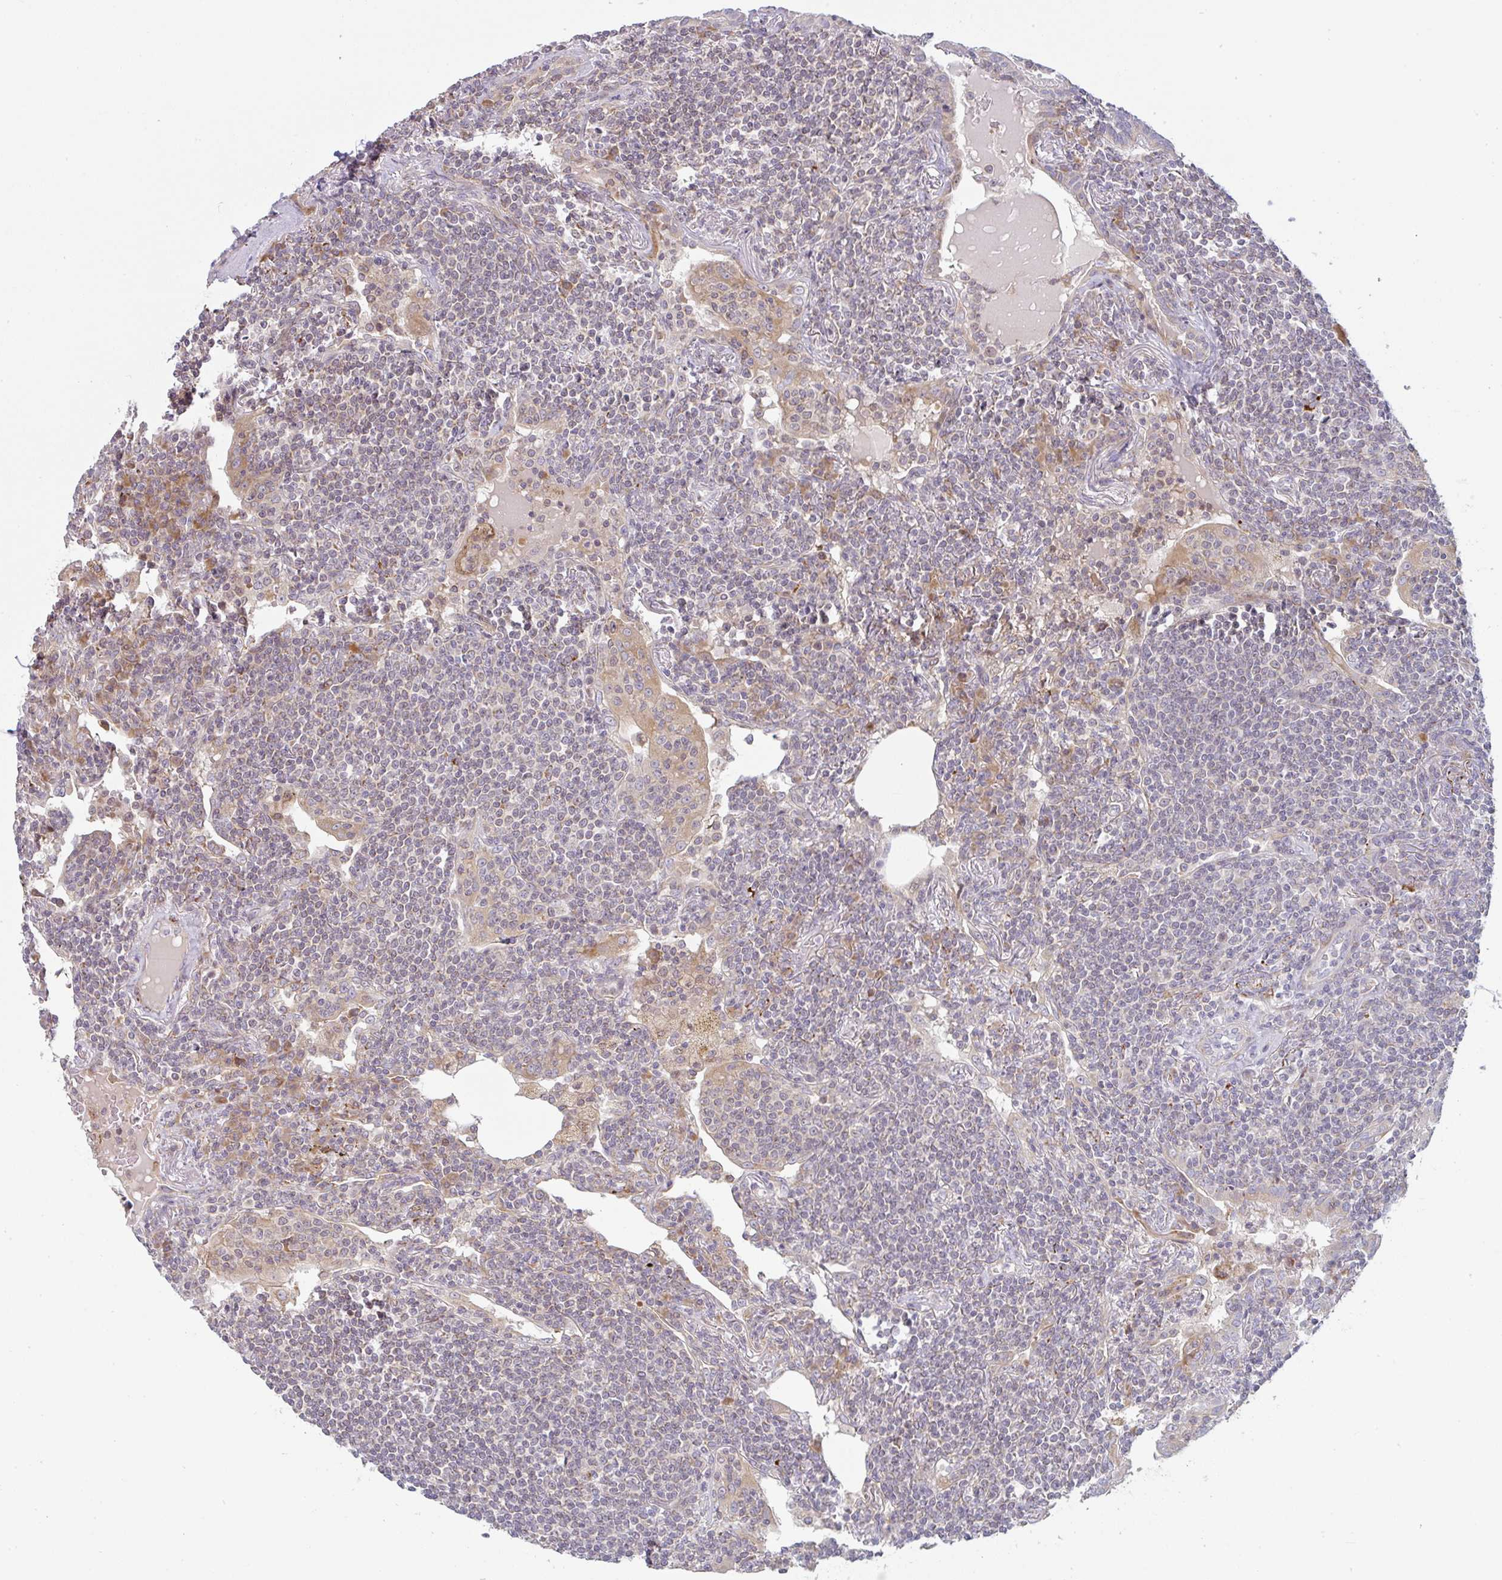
{"staining": {"intensity": "weak", "quantity": "<25%", "location": "cytoplasmic/membranous"}, "tissue": "lymphoma", "cell_type": "Tumor cells", "image_type": "cancer", "snomed": [{"axis": "morphology", "description": "Malignant lymphoma, non-Hodgkin's type, Low grade"}, {"axis": "topography", "description": "Lung"}], "caption": "An immunohistochemistry histopathology image of lymphoma is shown. There is no staining in tumor cells of lymphoma.", "gene": "MOB1A", "patient": {"sex": "female", "age": 71}}